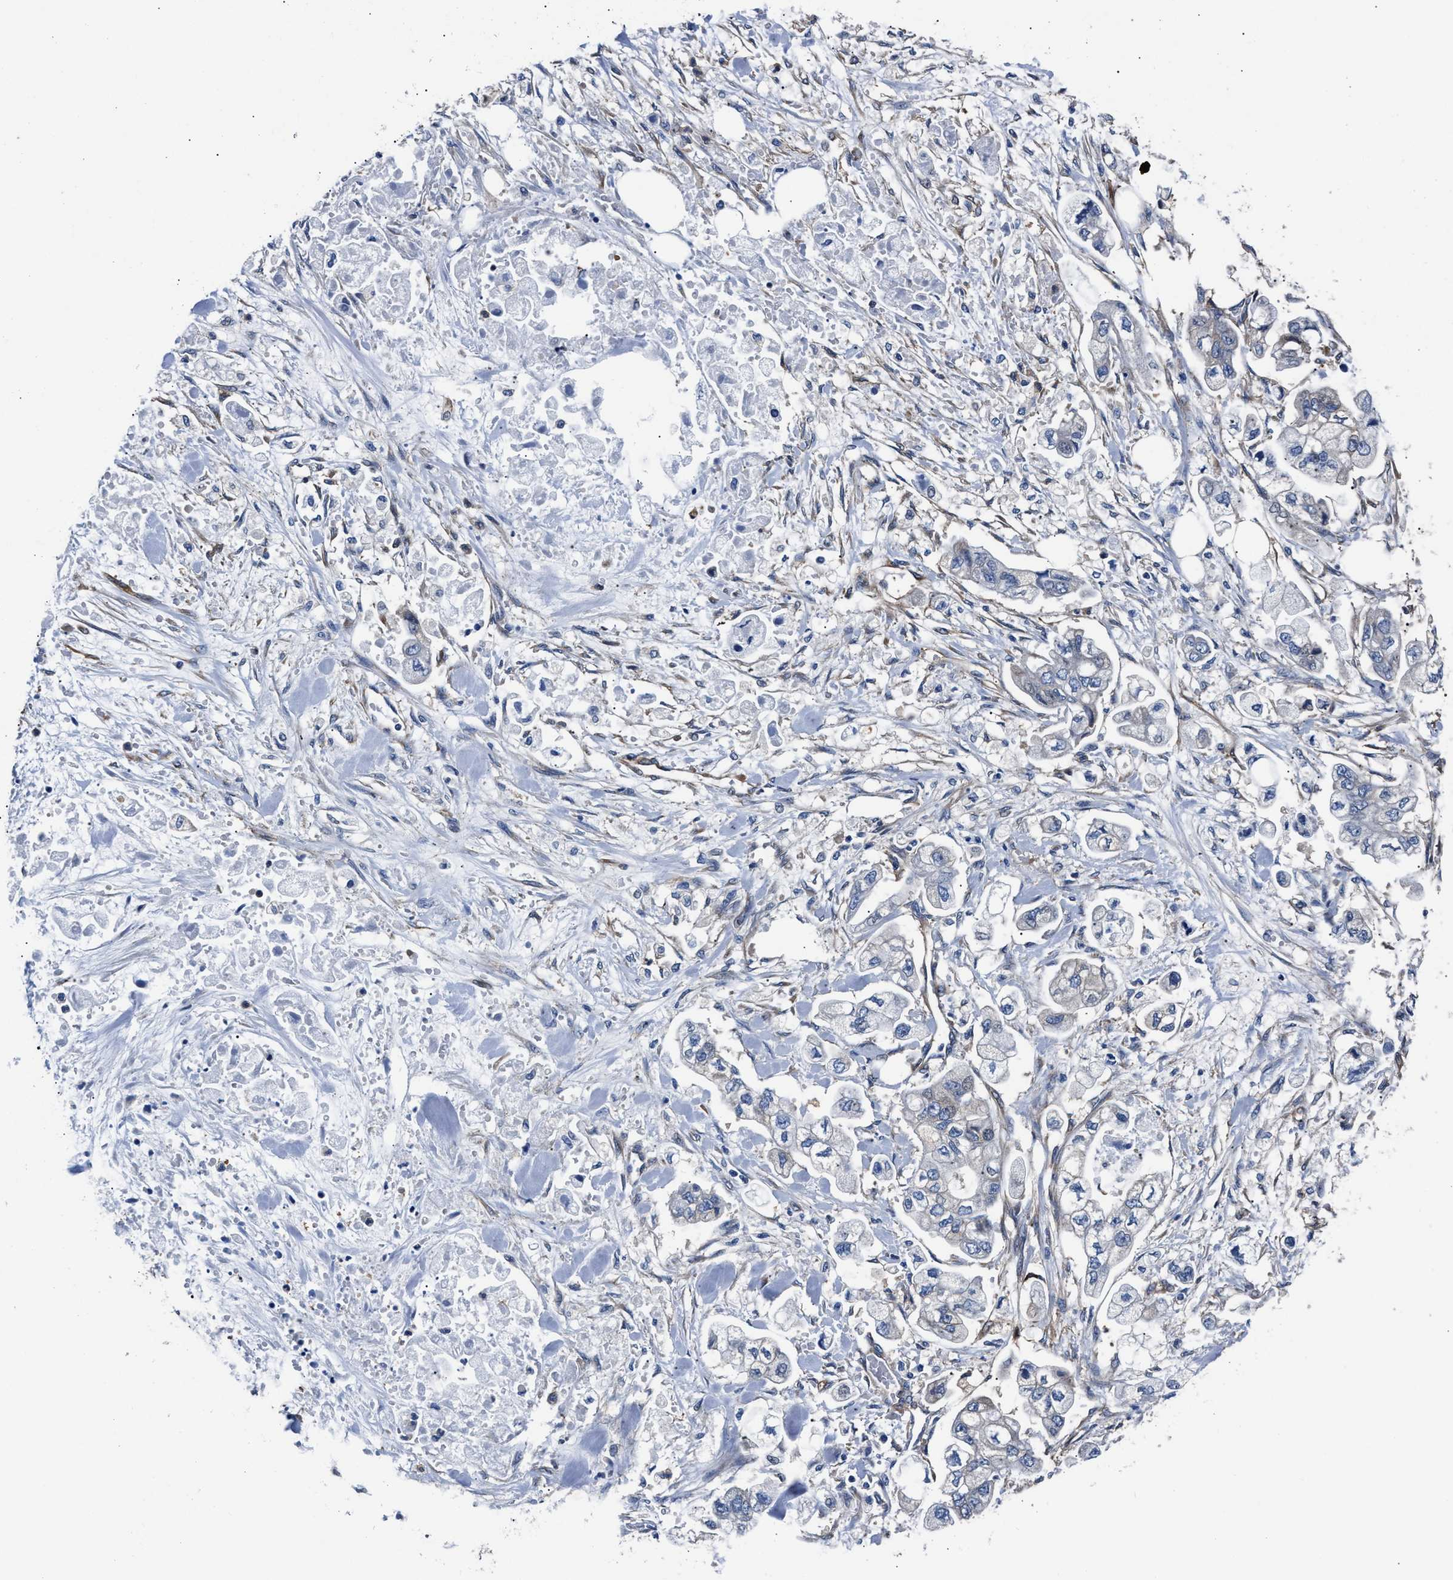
{"staining": {"intensity": "negative", "quantity": "none", "location": "none"}, "tissue": "stomach cancer", "cell_type": "Tumor cells", "image_type": "cancer", "snomed": [{"axis": "morphology", "description": "Normal tissue, NOS"}, {"axis": "morphology", "description": "Adenocarcinoma, NOS"}, {"axis": "topography", "description": "Stomach"}], "caption": "The immunohistochemistry (IHC) micrograph has no significant expression in tumor cells of stomach cancer (adenocarcinoma) tissue. The staining was performed using DAB to visualize the protein expression in brown, while the nuclei were stained in blue with hematoxylin (Magnification: 20x).", "gene": "SH3GL1", "patient": {"sex": "male", "age": 62}}